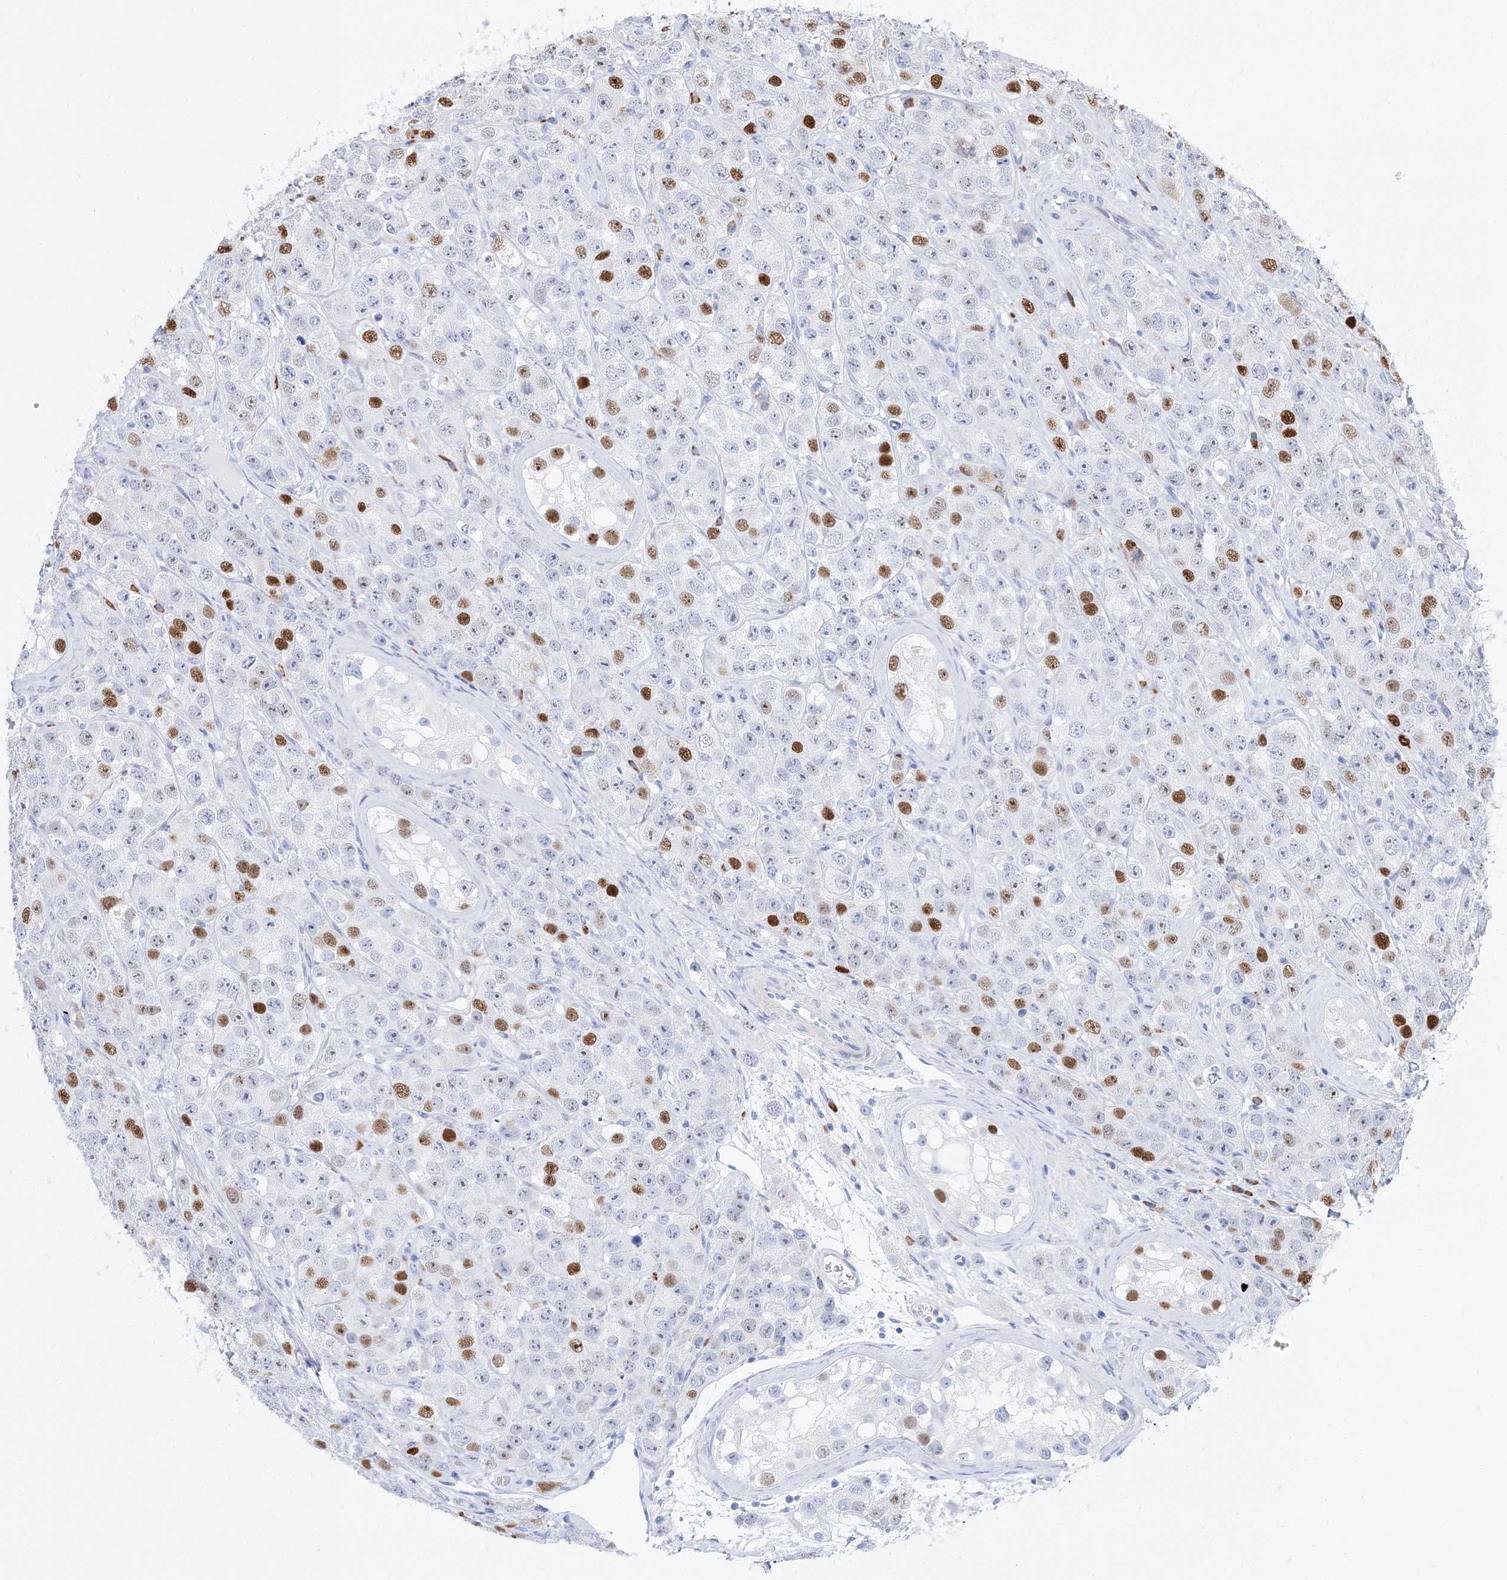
{"staining": {"intensity": "strong", "quantity": "<25%", "location": "nuclear"}, "tissue": "testis cancer", "cell_type": "Tumor cells", "image_type": "cancer", "snomed": [{"axis": "morphology", "description": "Seminoma, NOS"}, {"axis": "topography", "description": "Testis"}], "caption": "Protein expression analysis of testis seminoma exhibits strong nuclear staining in approximately <25% of tumor cells.", "gene": "TSPYL6", "patient": {"sex": "male", "age": 28}}